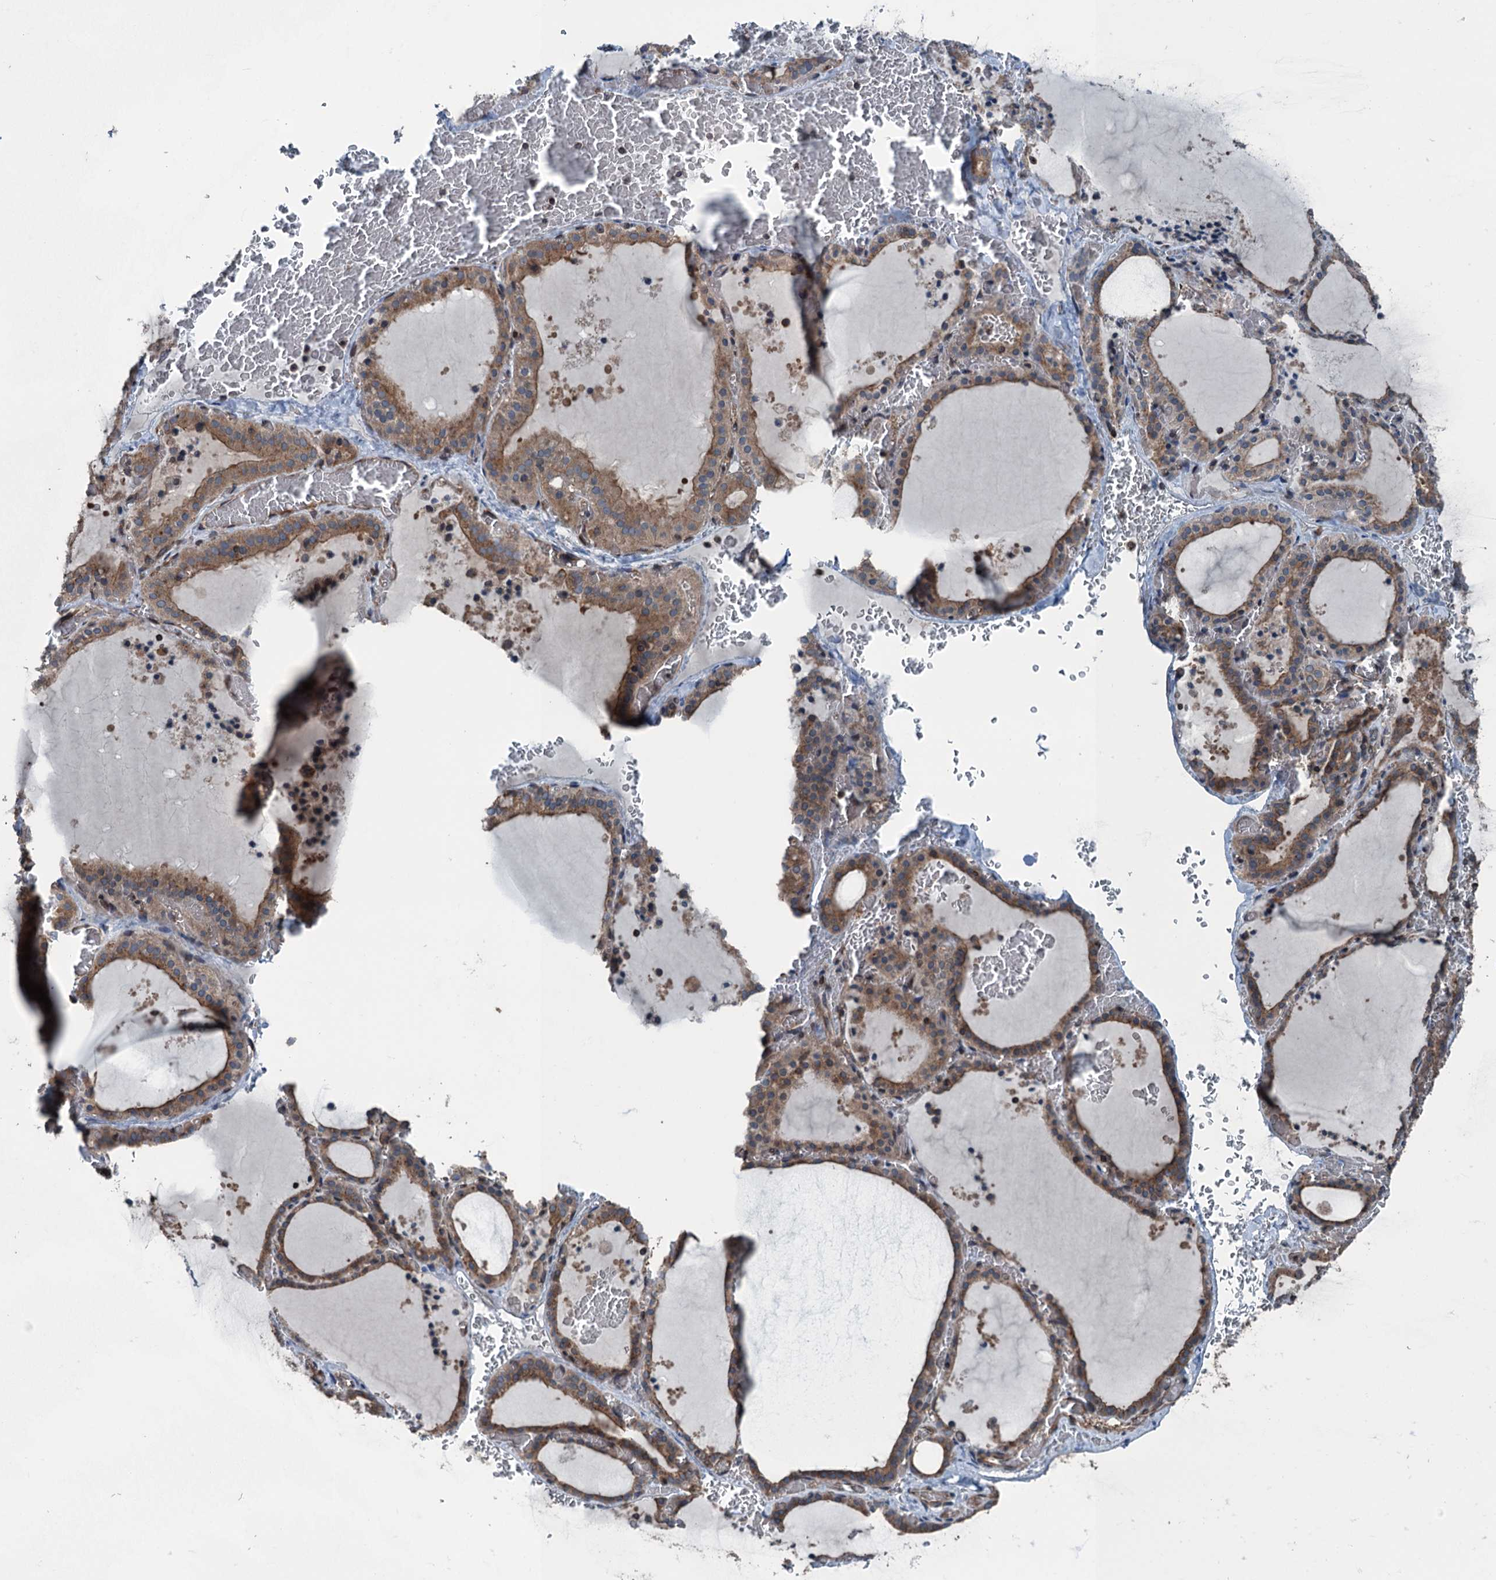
{"staining": {"intensity": "moderate", "quantity": ">75%", "location": "cytoplasmic/membranous"}, "tissue": "thyroid gland", "cell_type": "Glandular cells", "image_type": "normal", "snomed": [{"axis": "morphology", "description": "Normal tissue, NOS"}, {"axis": "topography", "description": "Thyroid gland"}], "caption": "Protein staining of normal thyroid gland demonstrates moderate cytoplasmic/membranous positivity in approximately >75% of glandular cells.", "gene": "TRAPPC8", "patient": {"sex": "female", "age": 39}}